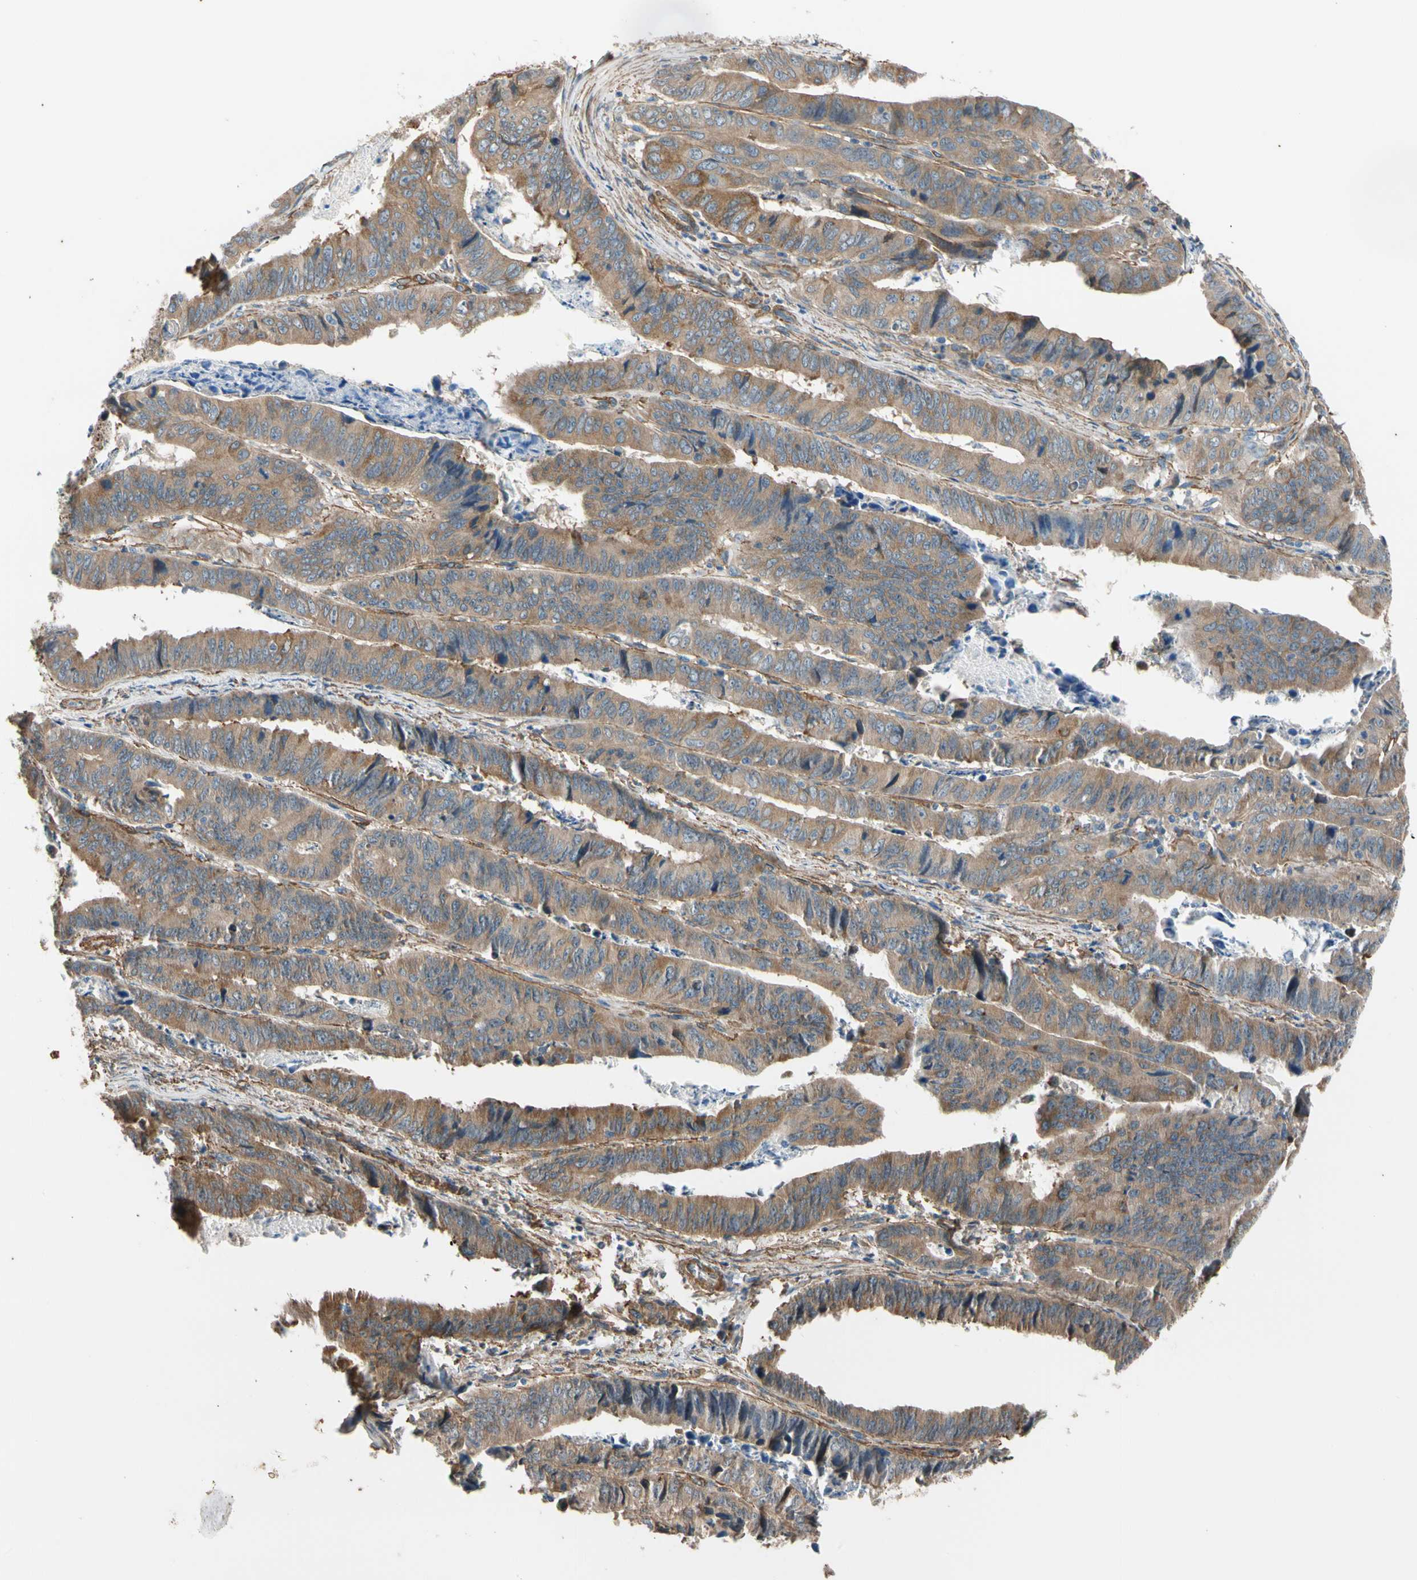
{"staining": {"intensity": "moderate", "quantity": ">75%", "location": "cytoplasmic/membranous"}, "tissue": "stomach cancer", "cell_type": "Tumor cells", "image_type": "cancer", "snomed": [{"axis": "morphology", "description": "Adenocarcinoma, NOS"}, {"axis": "topography", "description": "Stomach, lower"}], "caption": "The image exhibits staining of adenocarcinoma (stomach), revealing moderate cytoplasmic/membranous protein expression (brown color) within tumor cells. Ihc stains the protein of interest in brown and the nuclei are stained blue.", "gene": "LIMK2", "patient": {"sex": "male", "age": 77}}